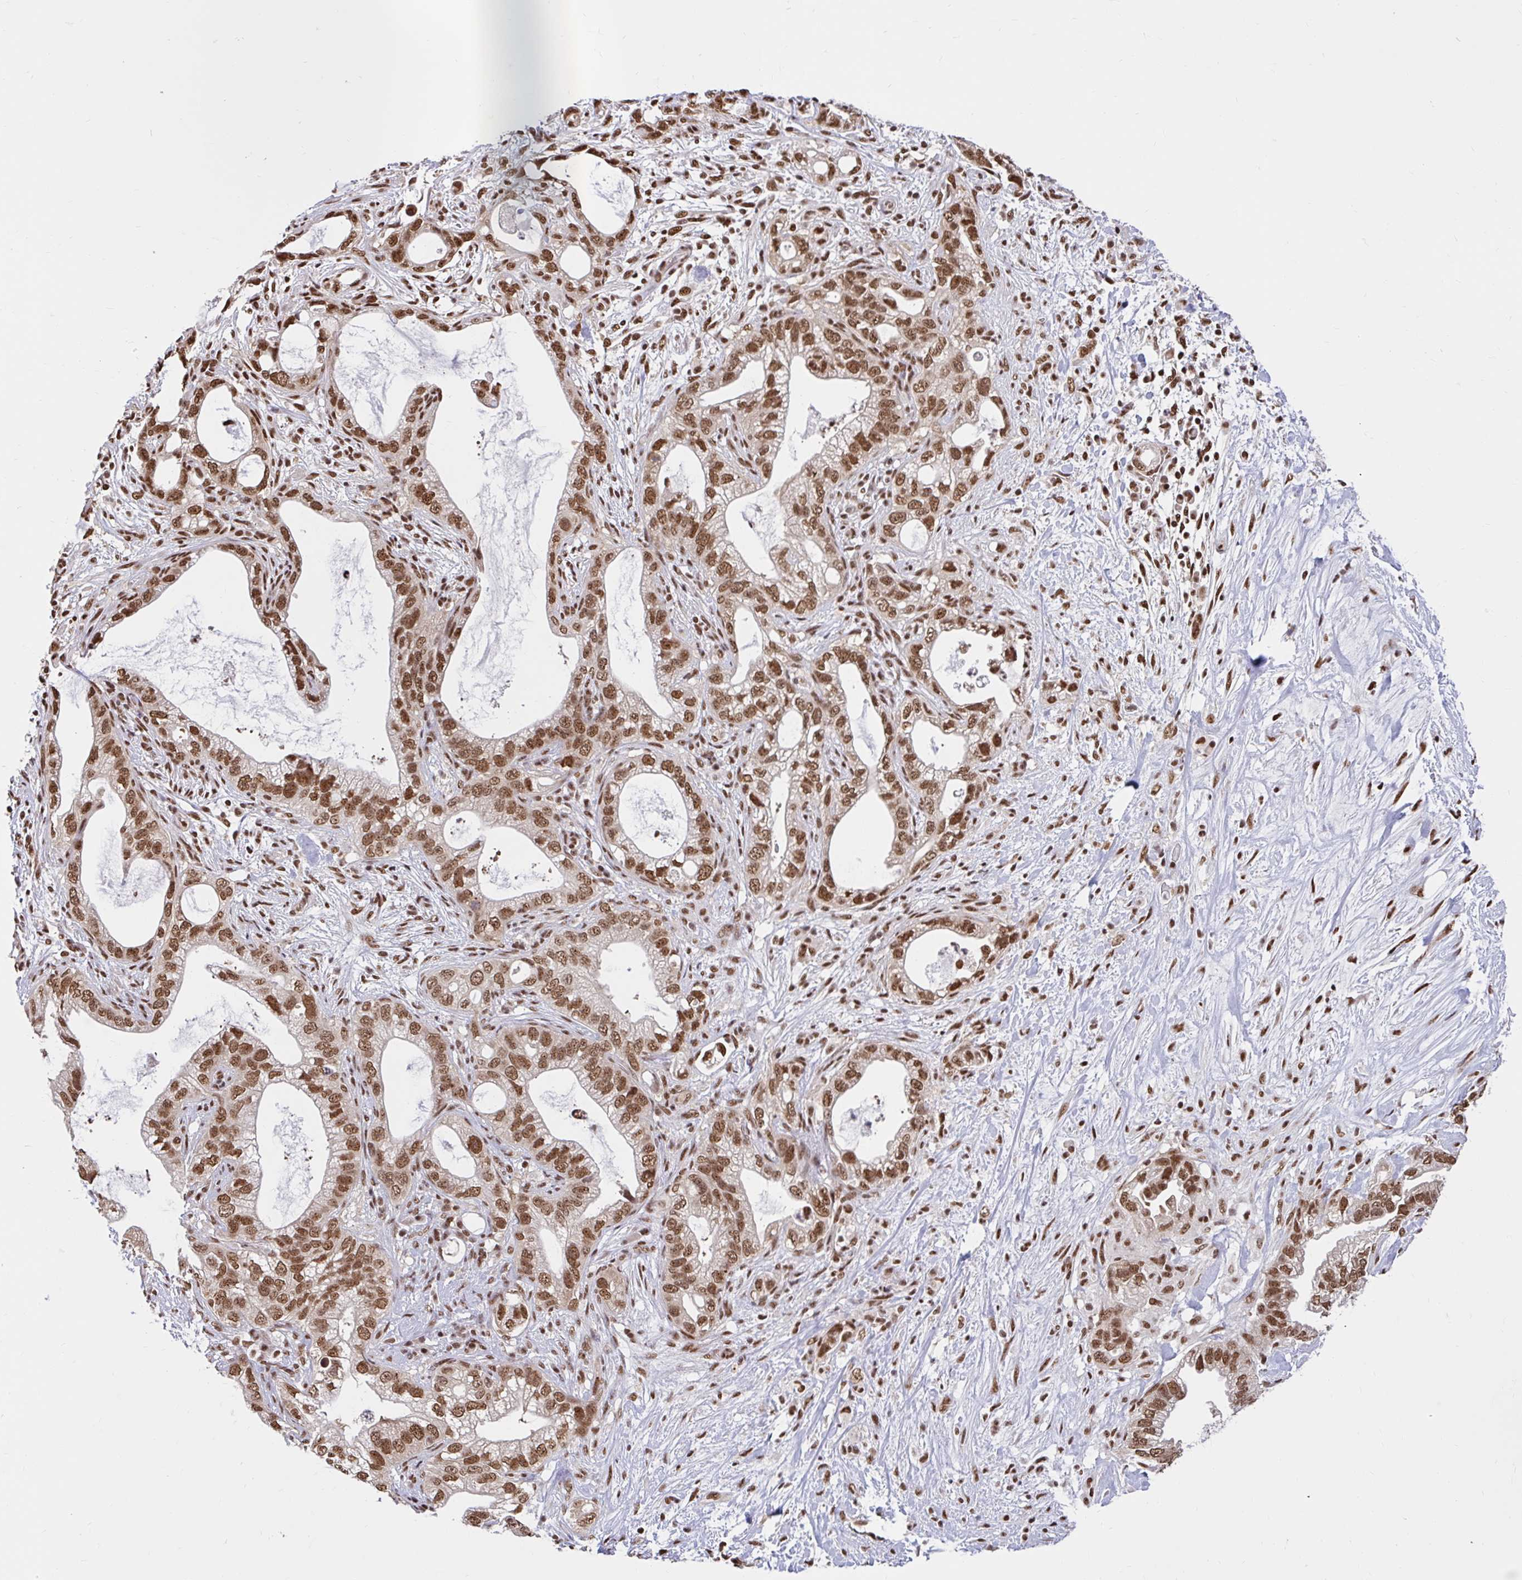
{"staining": {"intensity": "moderate", "quantity": ">75%", "location": "nuclear"}, "tissue": "pancreatic cancer", "cell_type": "Tumor cells", "image_type": "cancer", "snomed": [{"axis": "morphology", "description": "Adenocarcinoma, NOS"}, {"axis": "topography", "description": "Pancreas"}], "caption": "Immunohistochemical staining of human pancreatic adenocarcinoma shows moderate nuclear protein expression in about >75% of tumor cells. (Stains: DAB in brown, nuclei in blue, Microscopy: brightfield microscopy at high magnification).", "gene": "ABCA9", "patient": {"sex": "male", "age": 70}}